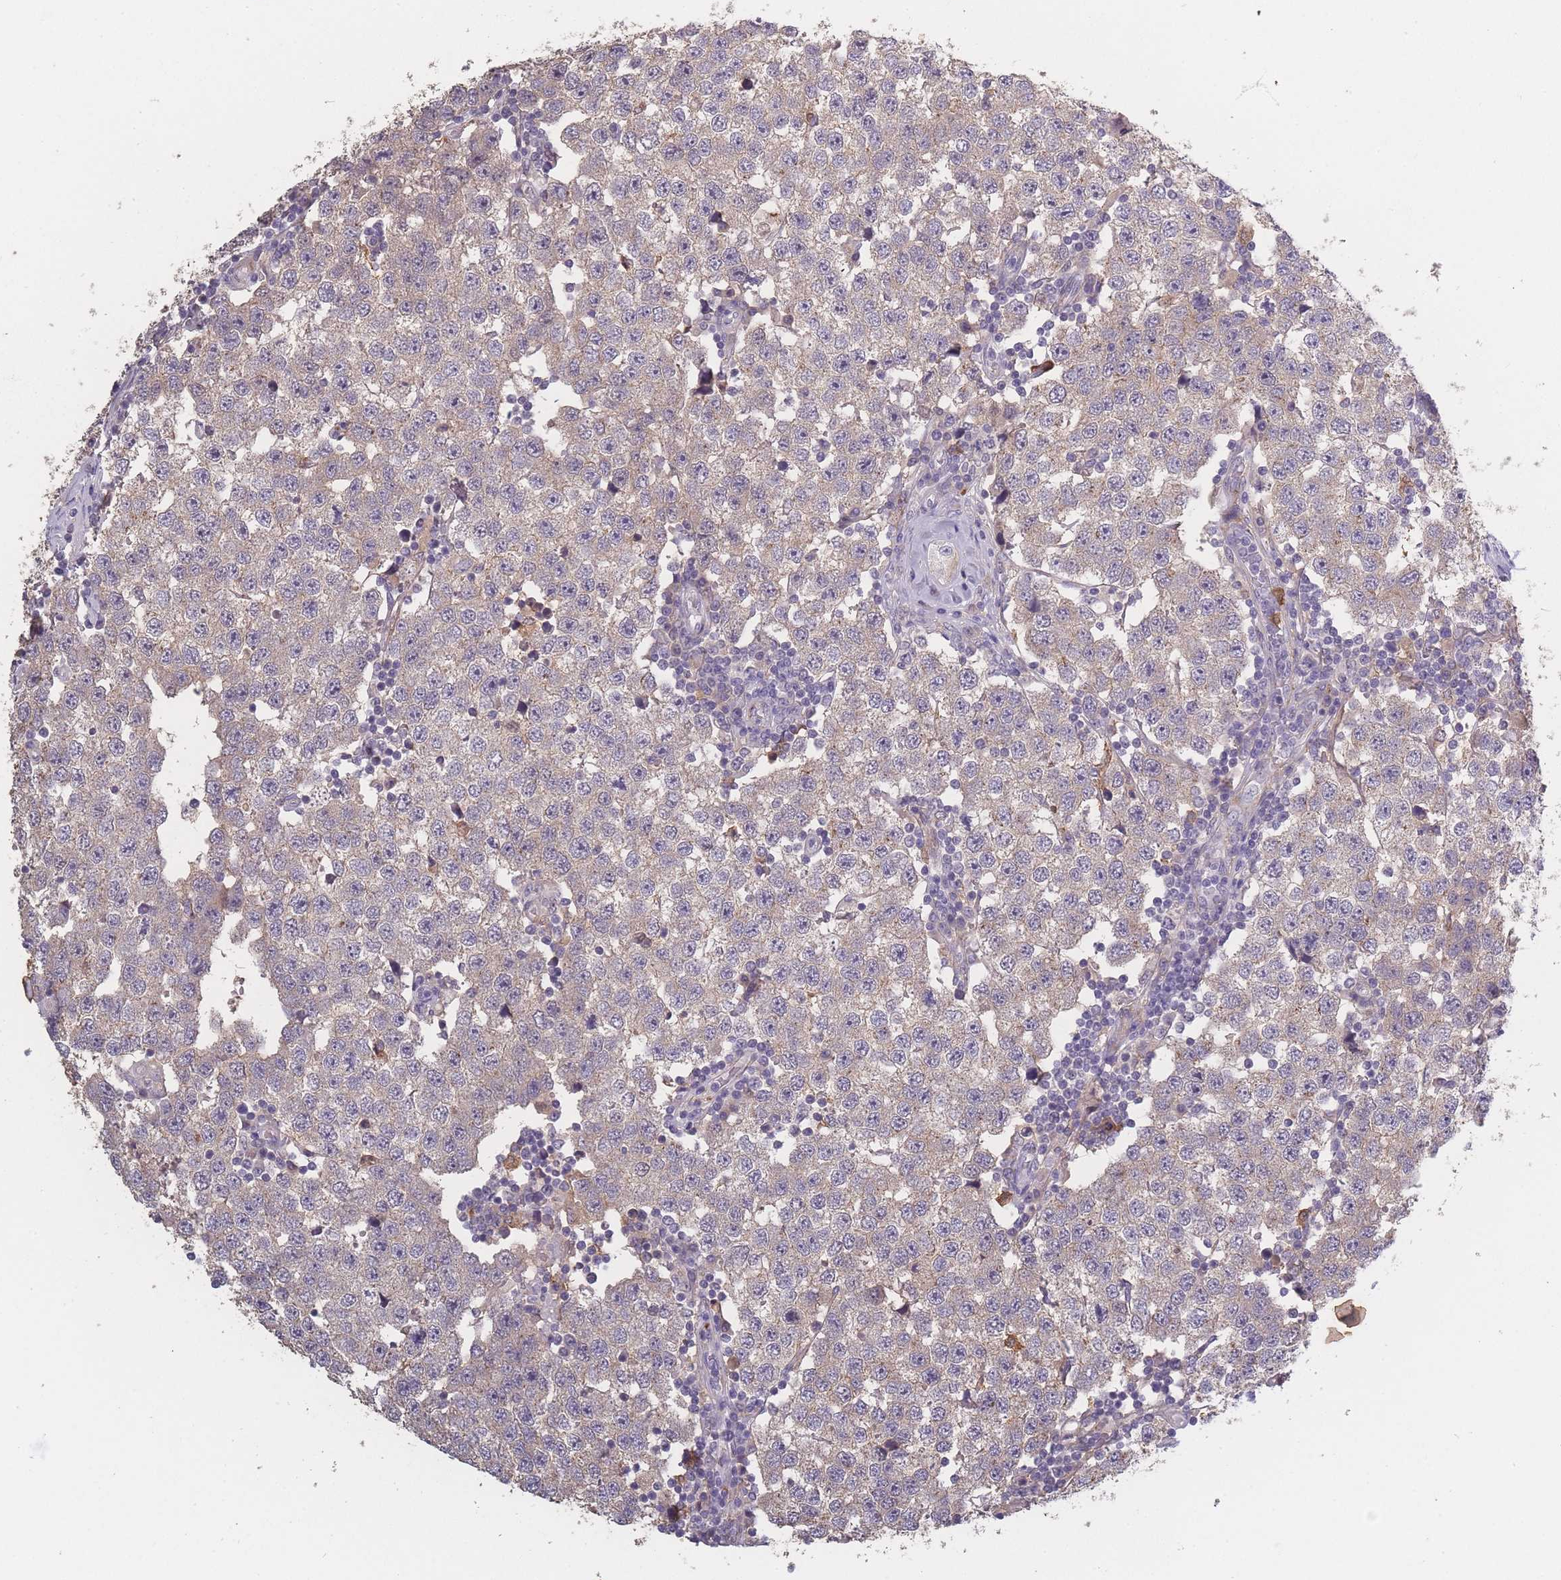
{"staining": {"intensity": "negative", "quantity": "none", "location": "none"}, "tissue": "testis cancer", "cell_type": "Tumor cells", "image_type": "cancer", "snomed": [{"axis": "morphology", "description": "Seminoma, NOS"}, {"axis": "topography", "description": "Testis"}], "caption": "Immunohistochemistry (IHC) histopathology image of testis cancer stained for a protein (brown), which displays no positivity in tumor cells.", "gene": "BST1", "patient": {"sex": "male", "age": 34}}